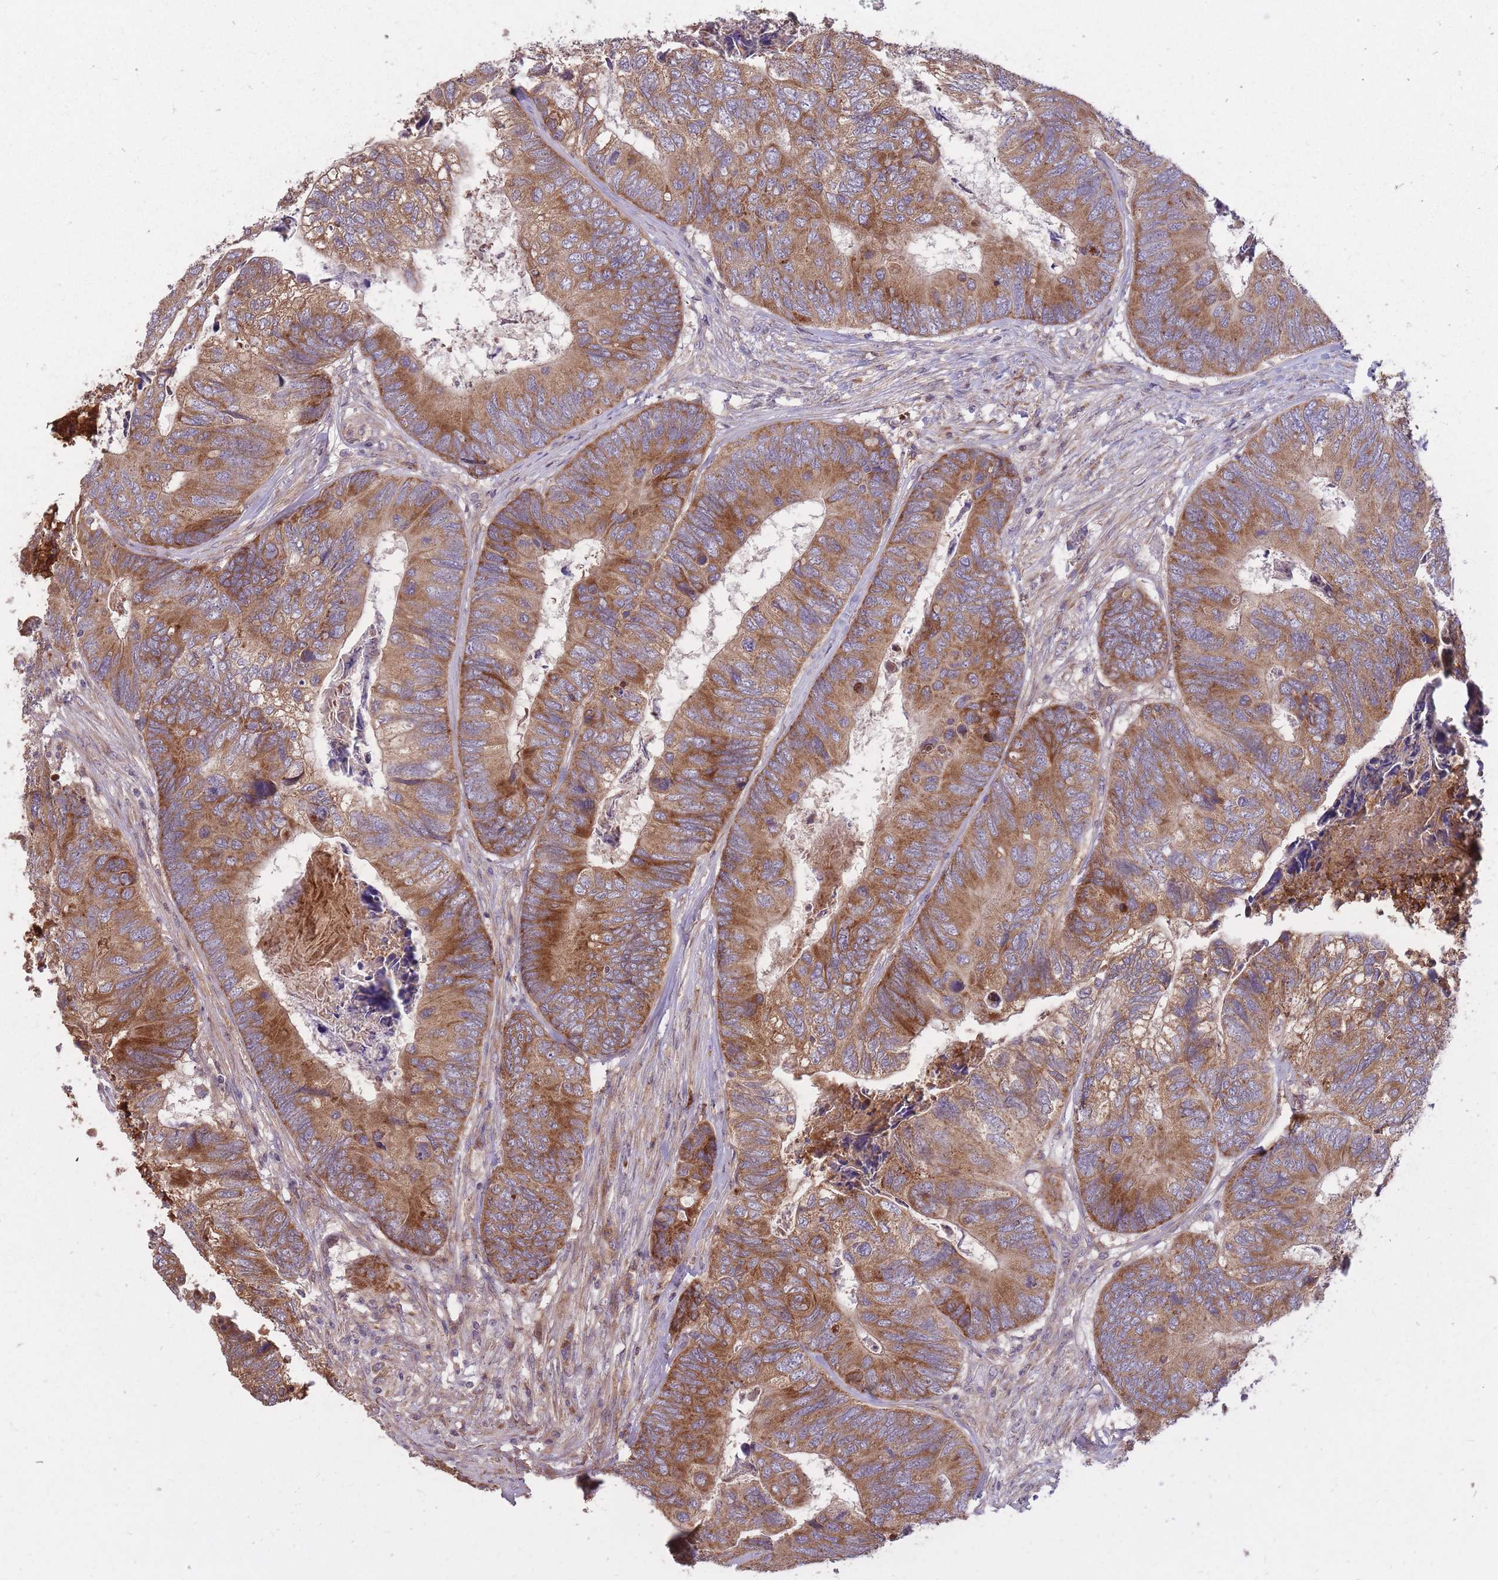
{"staining": {"intensity": "moderate", "quantity": ">75%", "location": "cytoplasmic/membranous"}, "tissue": "colorectal cancer", "cell_type": "Tumor cells", "image_type": "cancer", "snomed": [{"axis": "morphology", "description": "Adenocarcinoma, NOS"}, {"axis": "topography", "description": "Colon"}], "caption": "A brown stain shows moderate cytoplasmic/membranous positivity of a protein in colorectal cancer (adenocarcinoma) tumor cells.", "gene": "IGF2BP2", "patient": {"sex": "female", "age": 67}}